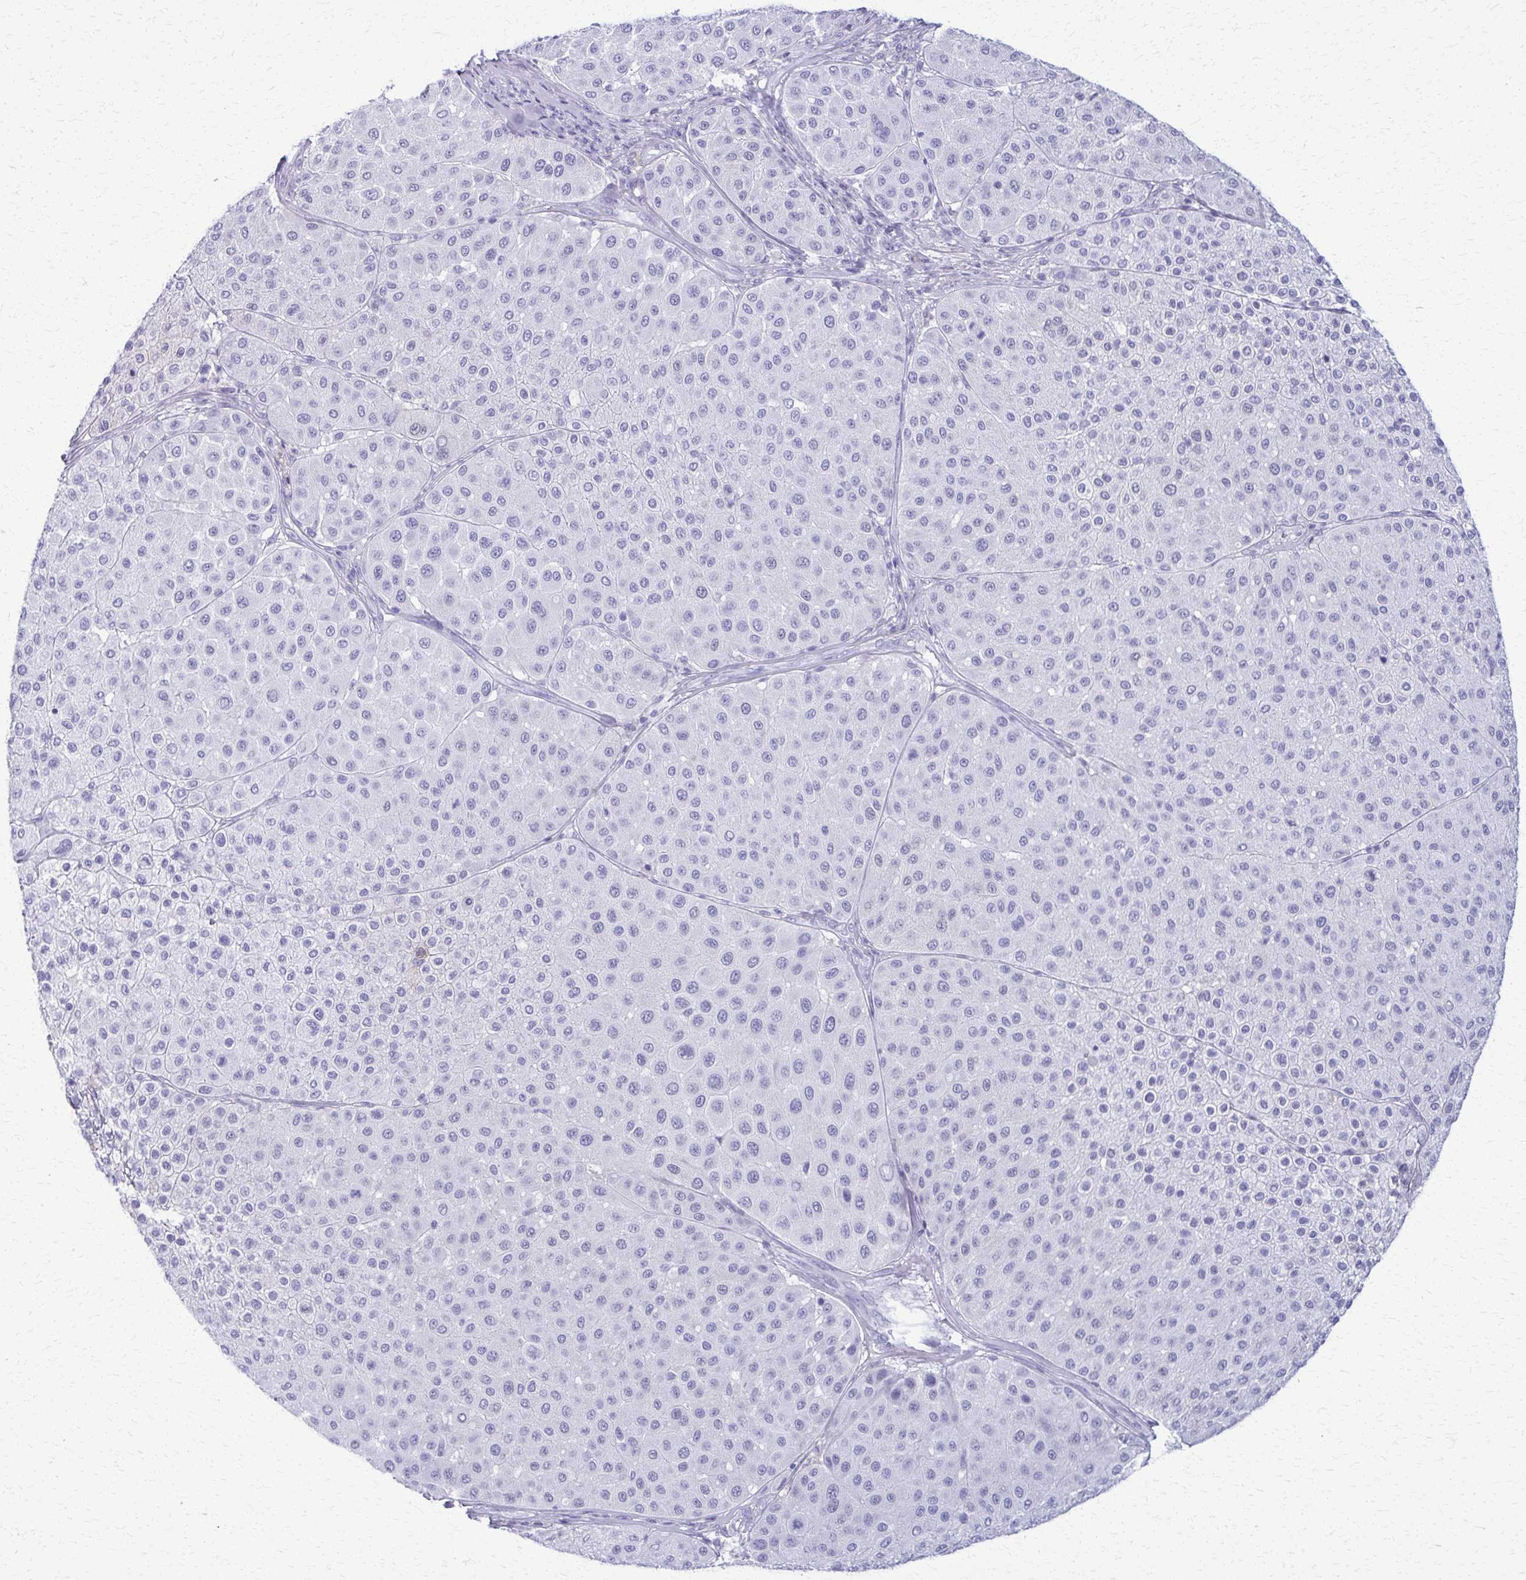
{"staining": {"intensity": "negative", "quantity": "none", "location": "none"}, "tissue": "melanoma", "cell_type": "Tumor cells", "image_type": "cancer", "snomed": [{"axis": "morphology", "description": "Malignant melanoma, Metastatic site"}, {"axis": "topography", "description": "Smooth muscle"}], "caption": "Immunohistochemistry image of neoplastic tissue: human melanoma stained with DAB (3,3'-diaminobenzidine) displays no significant protein positivity in tumor cells.", "gene": "ACSM2B", "patient": {"sex": "male", "age": 41}}